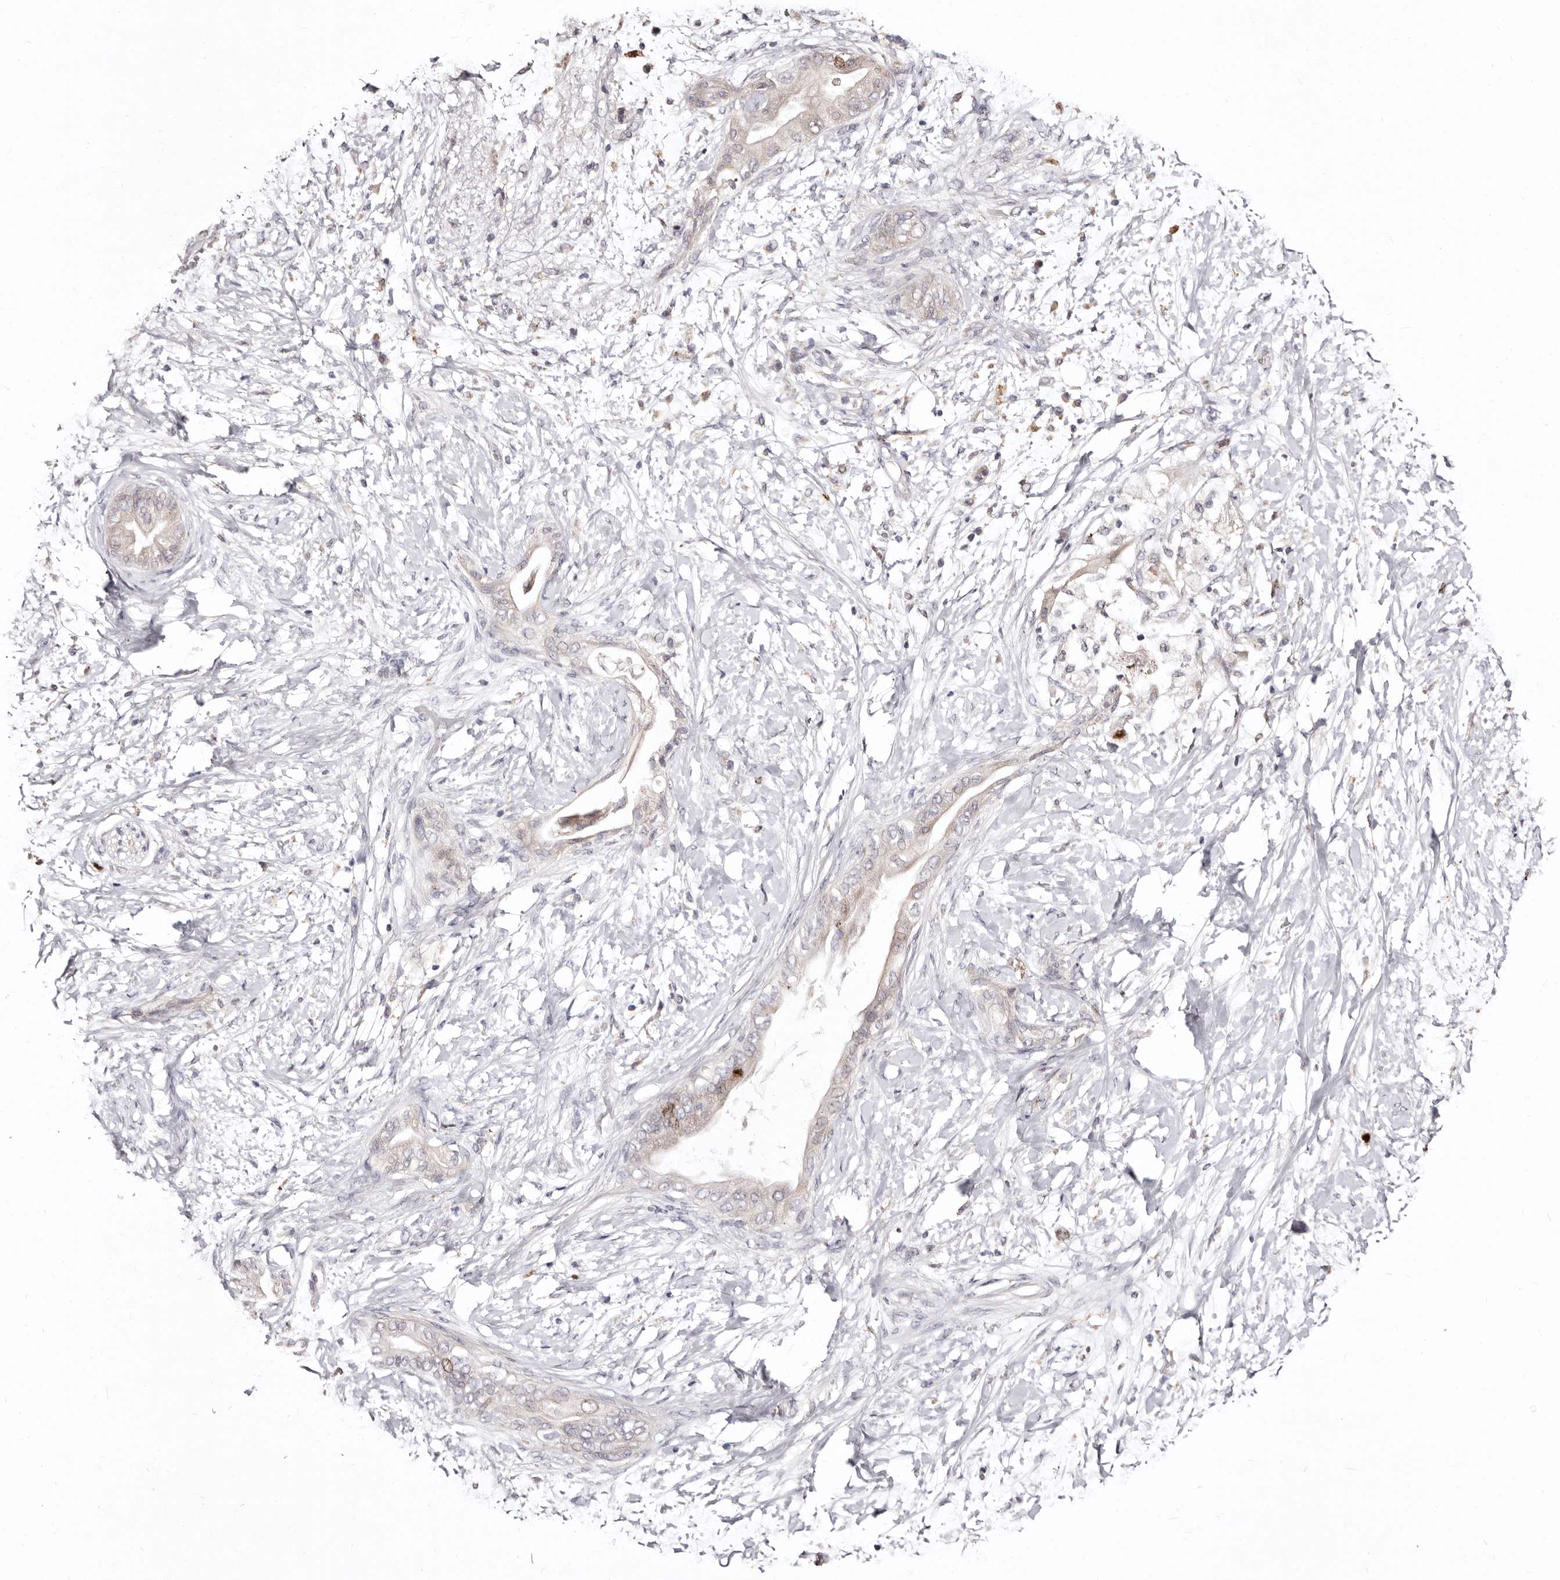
{"staining": {"intensity": "moderate", "quantity": ">75%", "location": "cytoplasmic/membranous"}, "tissue": "soft tissue", "cell_type": "Chondrocytes", "image_type": "normal", "snomed": [{"axis": "morphology", "description": "Normal tissue, NOS"}, {"axis": "morphology", "description": "Adenocarcinoma, NOS"}, {"axis": "topography", "description": "Duodenum"}, {"axis": "topography", "description": "Peripheral nerve tissue"}], "caption": "This histopathology image shows unremarkable soft tissue stained with IHC to label a protein in brown. The cytoplasmic/membranous of chondrocytes show moderate positivity for the protein. Nuclei are counter-stained blue.", "gene": "CDCA8", "patient": {"sex": "female", "age": 60}}